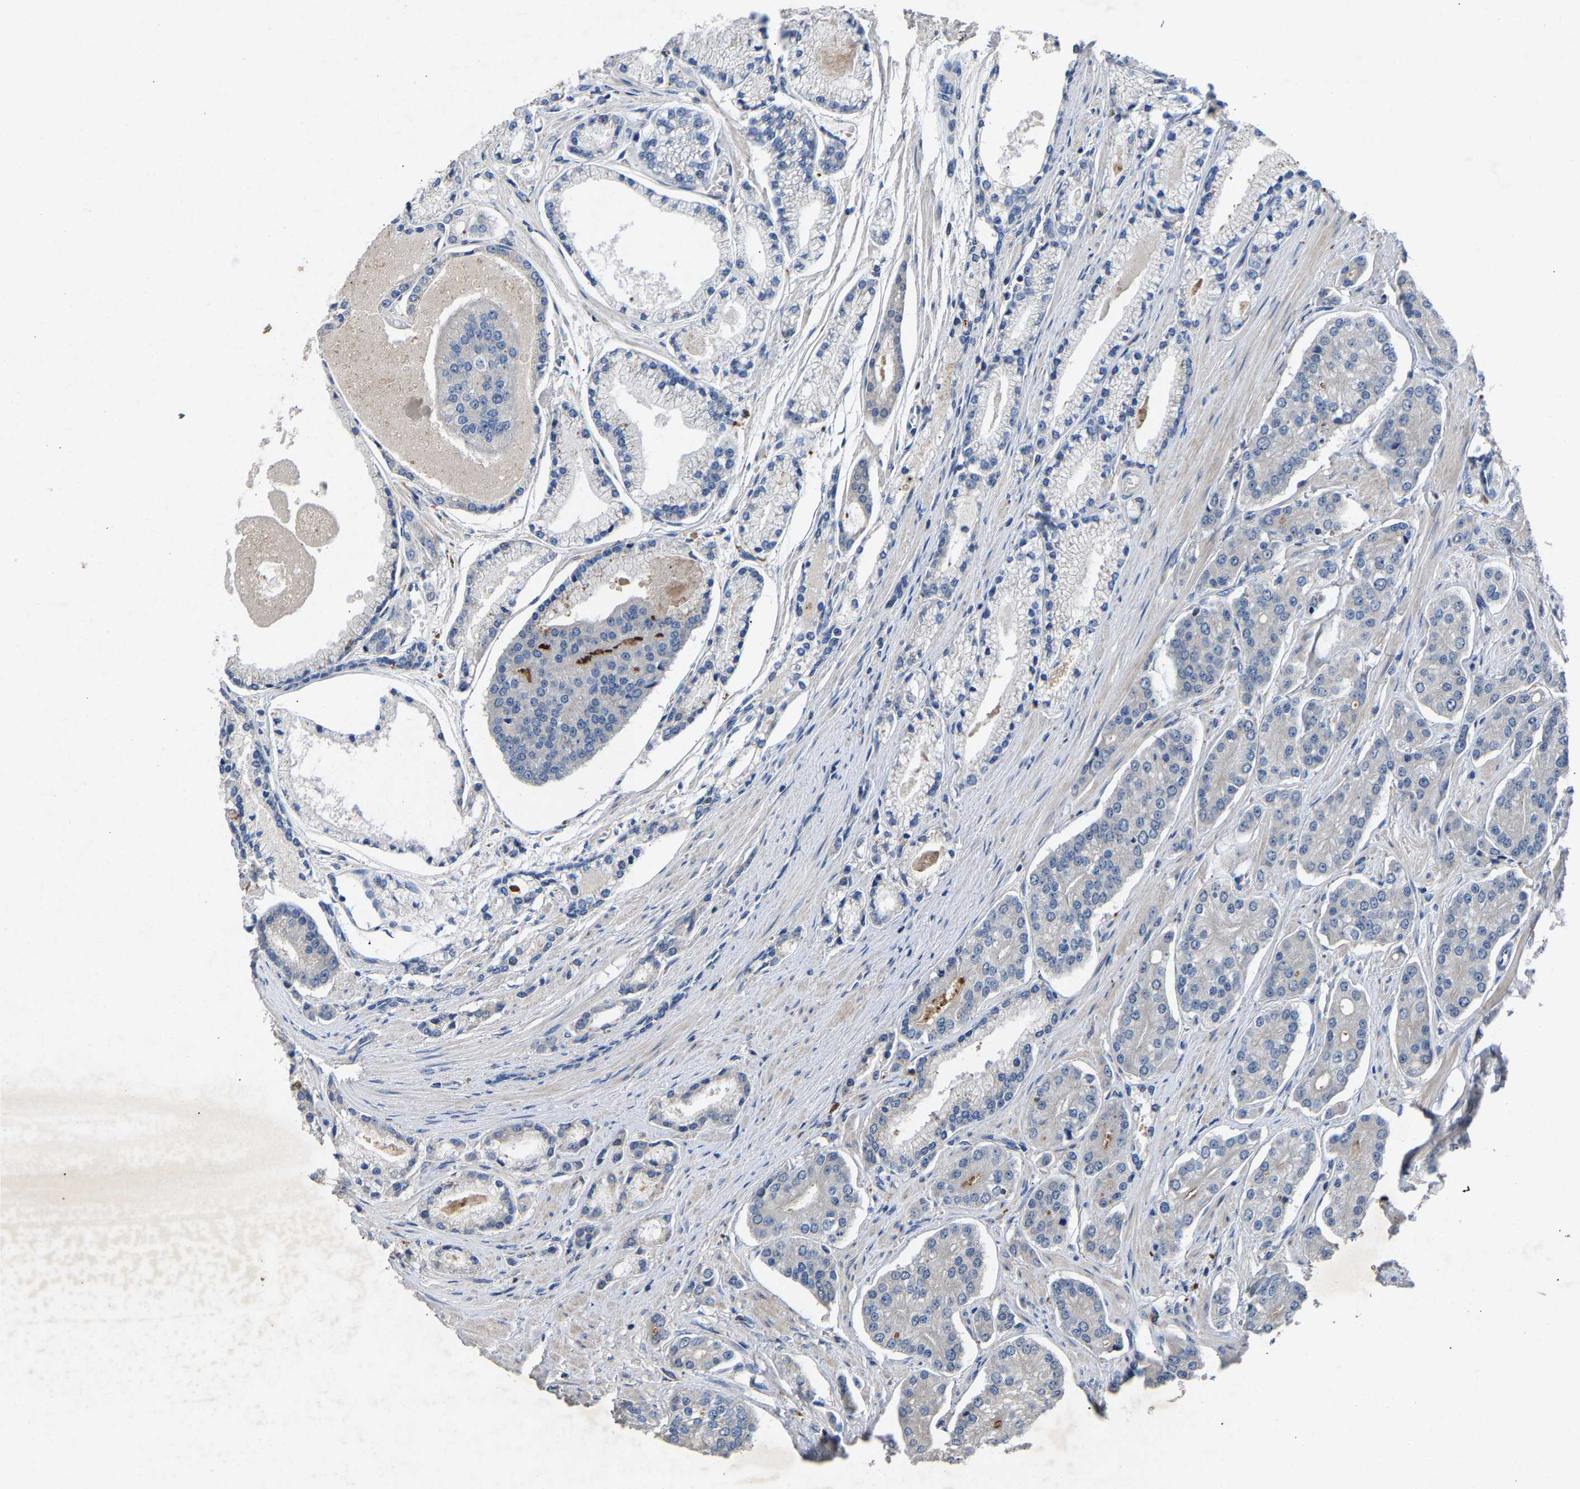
{"staining": {"intensity": "negative", "quantity": "none", "location": "none"}, "tissue": "prostate cancer", "cell_type": "Tumor cells", "image_type": "cancer", "snomed": [{"axis": "morphology", "description": "Adenocarcinoma, High grade"}, {"axis": "topography", "description": "Prostate"}], "caption": "IHC image of neoplastic tissue: human prostate adenocarcinoma (high-grade) stained with DAB demonstrates no significant protein expression in tumor cells. (Immunohistochemistry (ihc), brightfield microscopy, high magnification).", "gene": "CCDC171", "patient": {"sex": "male", "age": 71}}